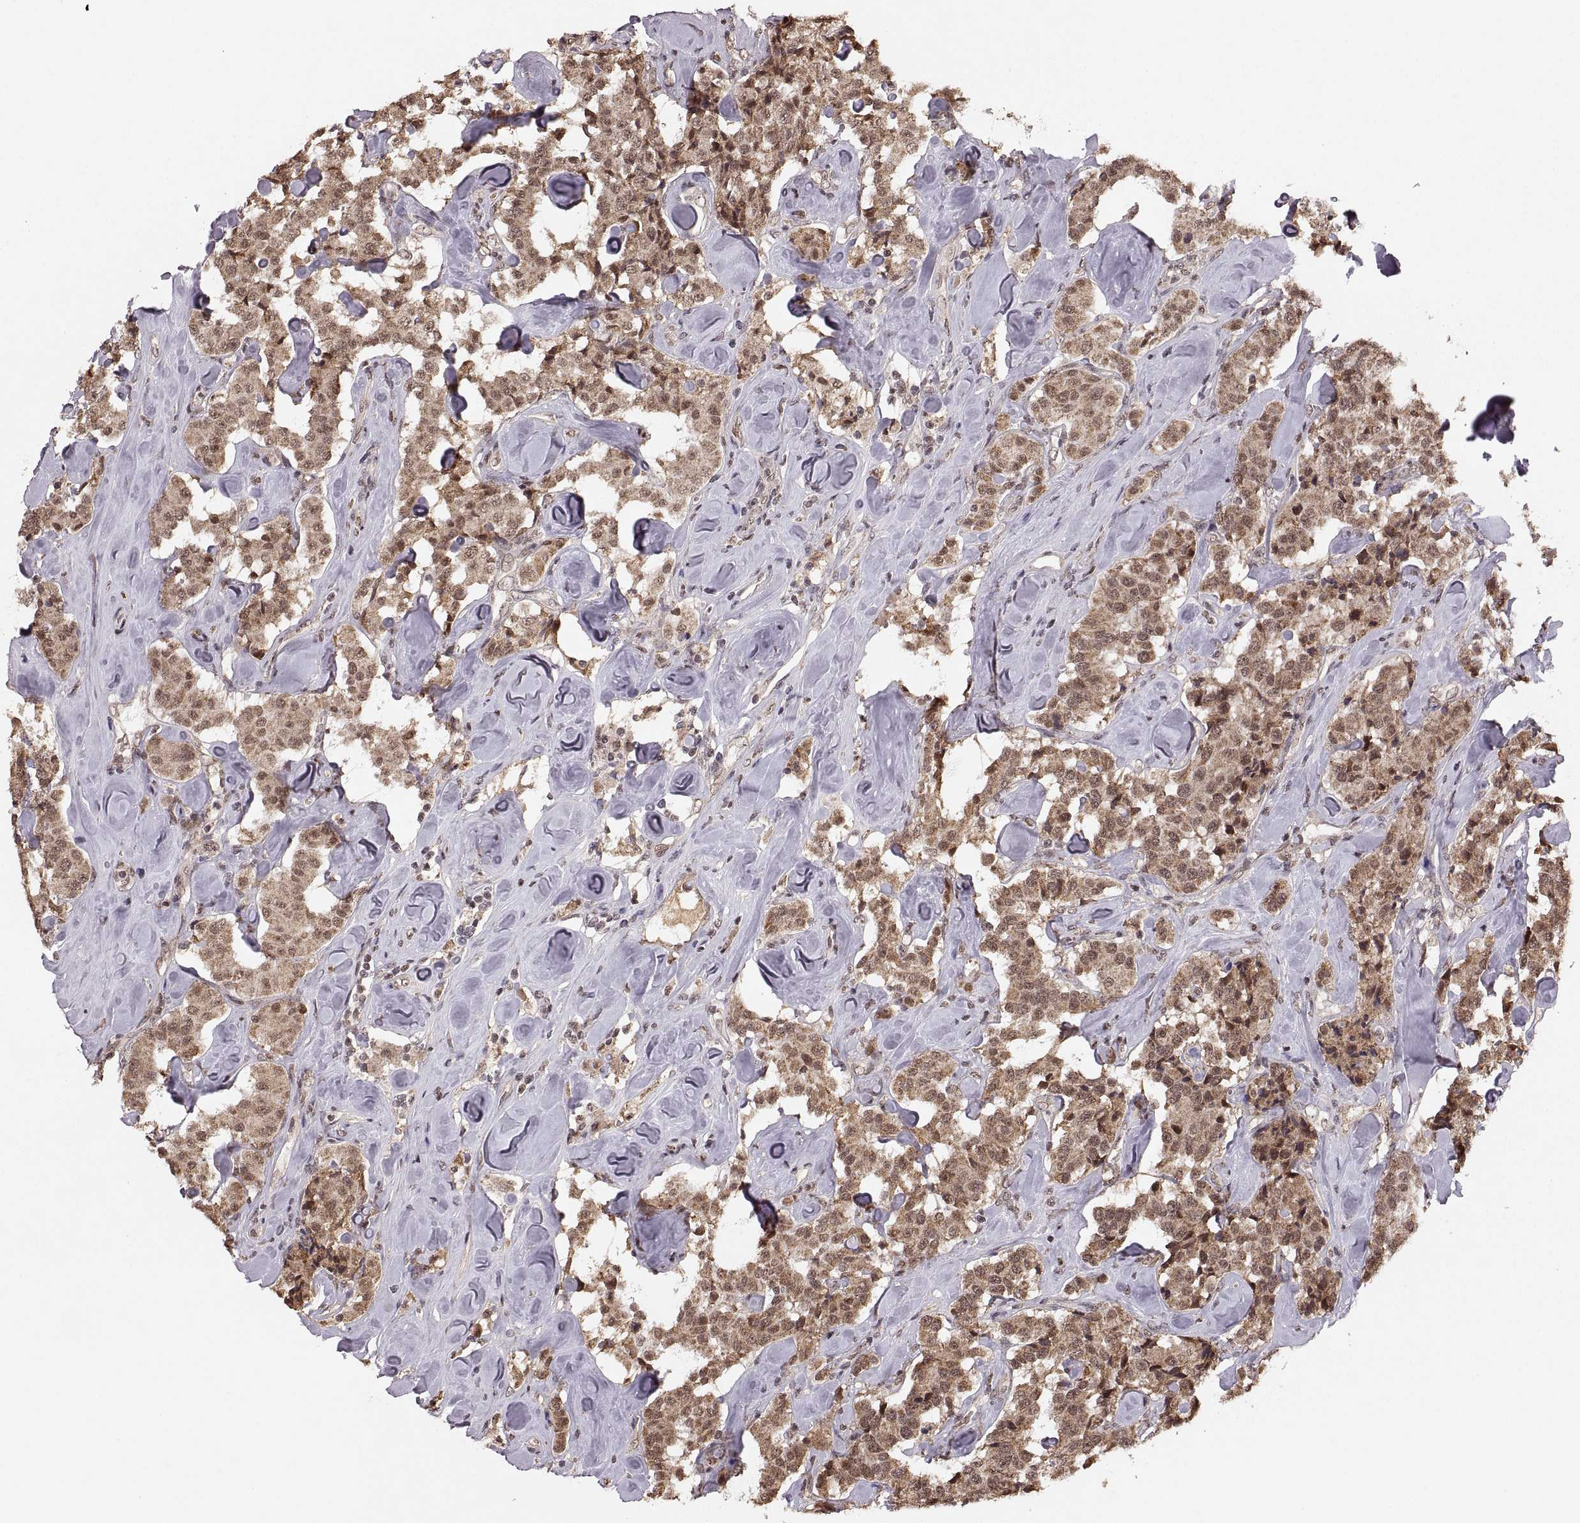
{"staining": {"intensity": "moderate", "quantity": ">75%", "location": "cytoplasmic/membranous"}, "tissue": "carcinoid", "cell_type": "Tumor cells", "image_type": "cancer", "snomed": [{"axis": "morphology", "description": "Carcinoid, malignant, NOS"}, {"axis": "topography", "description": "Pancreas"}], "caption": "Immunohistochemistry of human malignant carcinoid demonstrates medium levels of moderate cytoplasmic/membranous expression in about >75% of tumor cells.", "gene": "RFT1", "patient": {"sex": "male", "age": 41}}